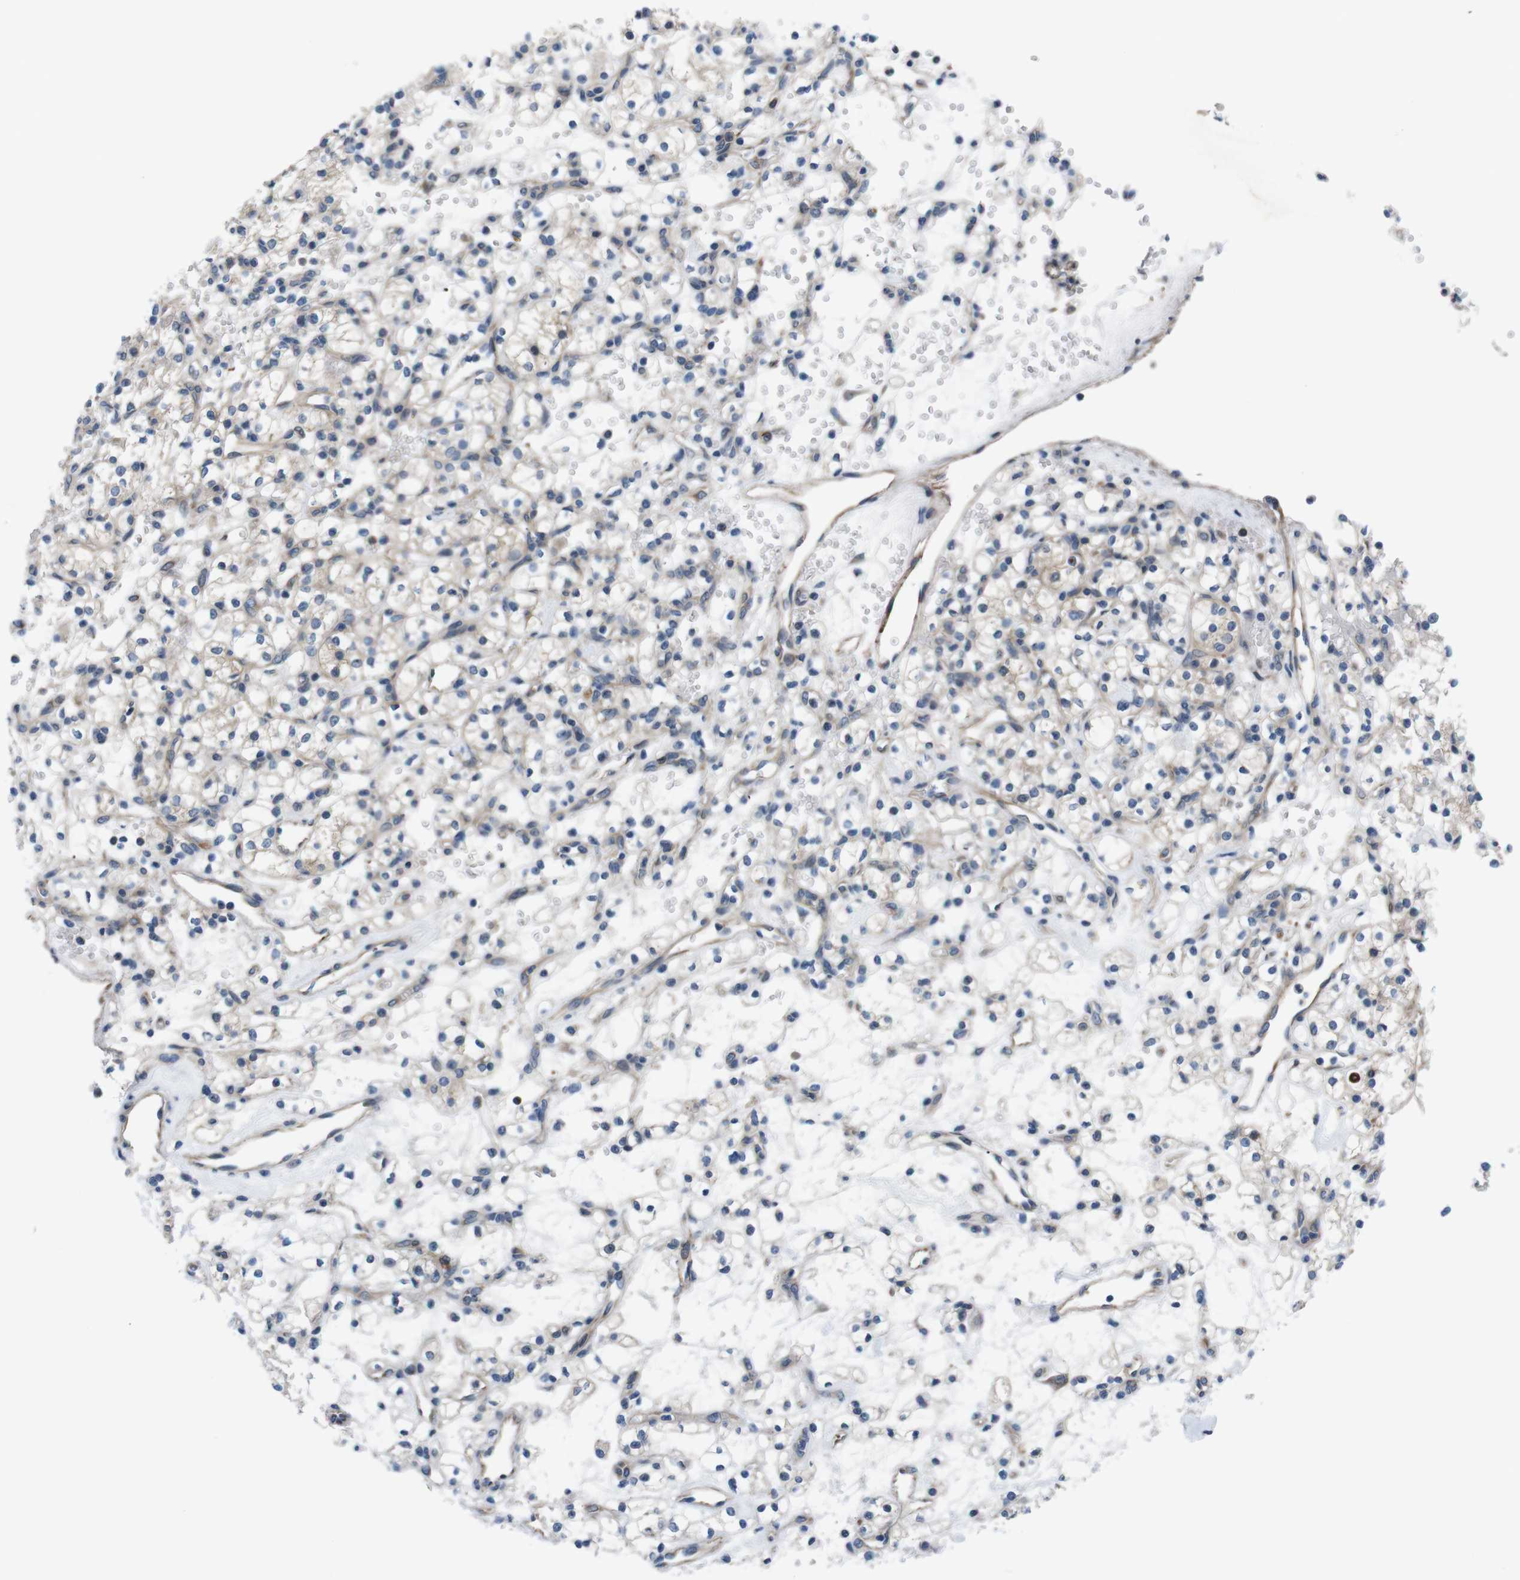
{"staining": {"intensity": "weak", "quantity": "<25%", "location": "cytoplasmic/membranous"}, "tissue": "renal cancer", "cell_type": "Tumor cells", "image_type": "cancer", "snomed": [{"axis": "morphology", "description": "Adenocarcinoma, NOS"}, {"axis": "topography", "description": "Kidney"}], "caption": "Renal adenocarcinoma was stained to show a protein in brown. There is no significant positivity in tumor cells. (Immunohistochemistry (ihc), brightfield microscopy, high magnification).", "gene": "JAK1", "patient": {"sex": "female", "age": 60}}